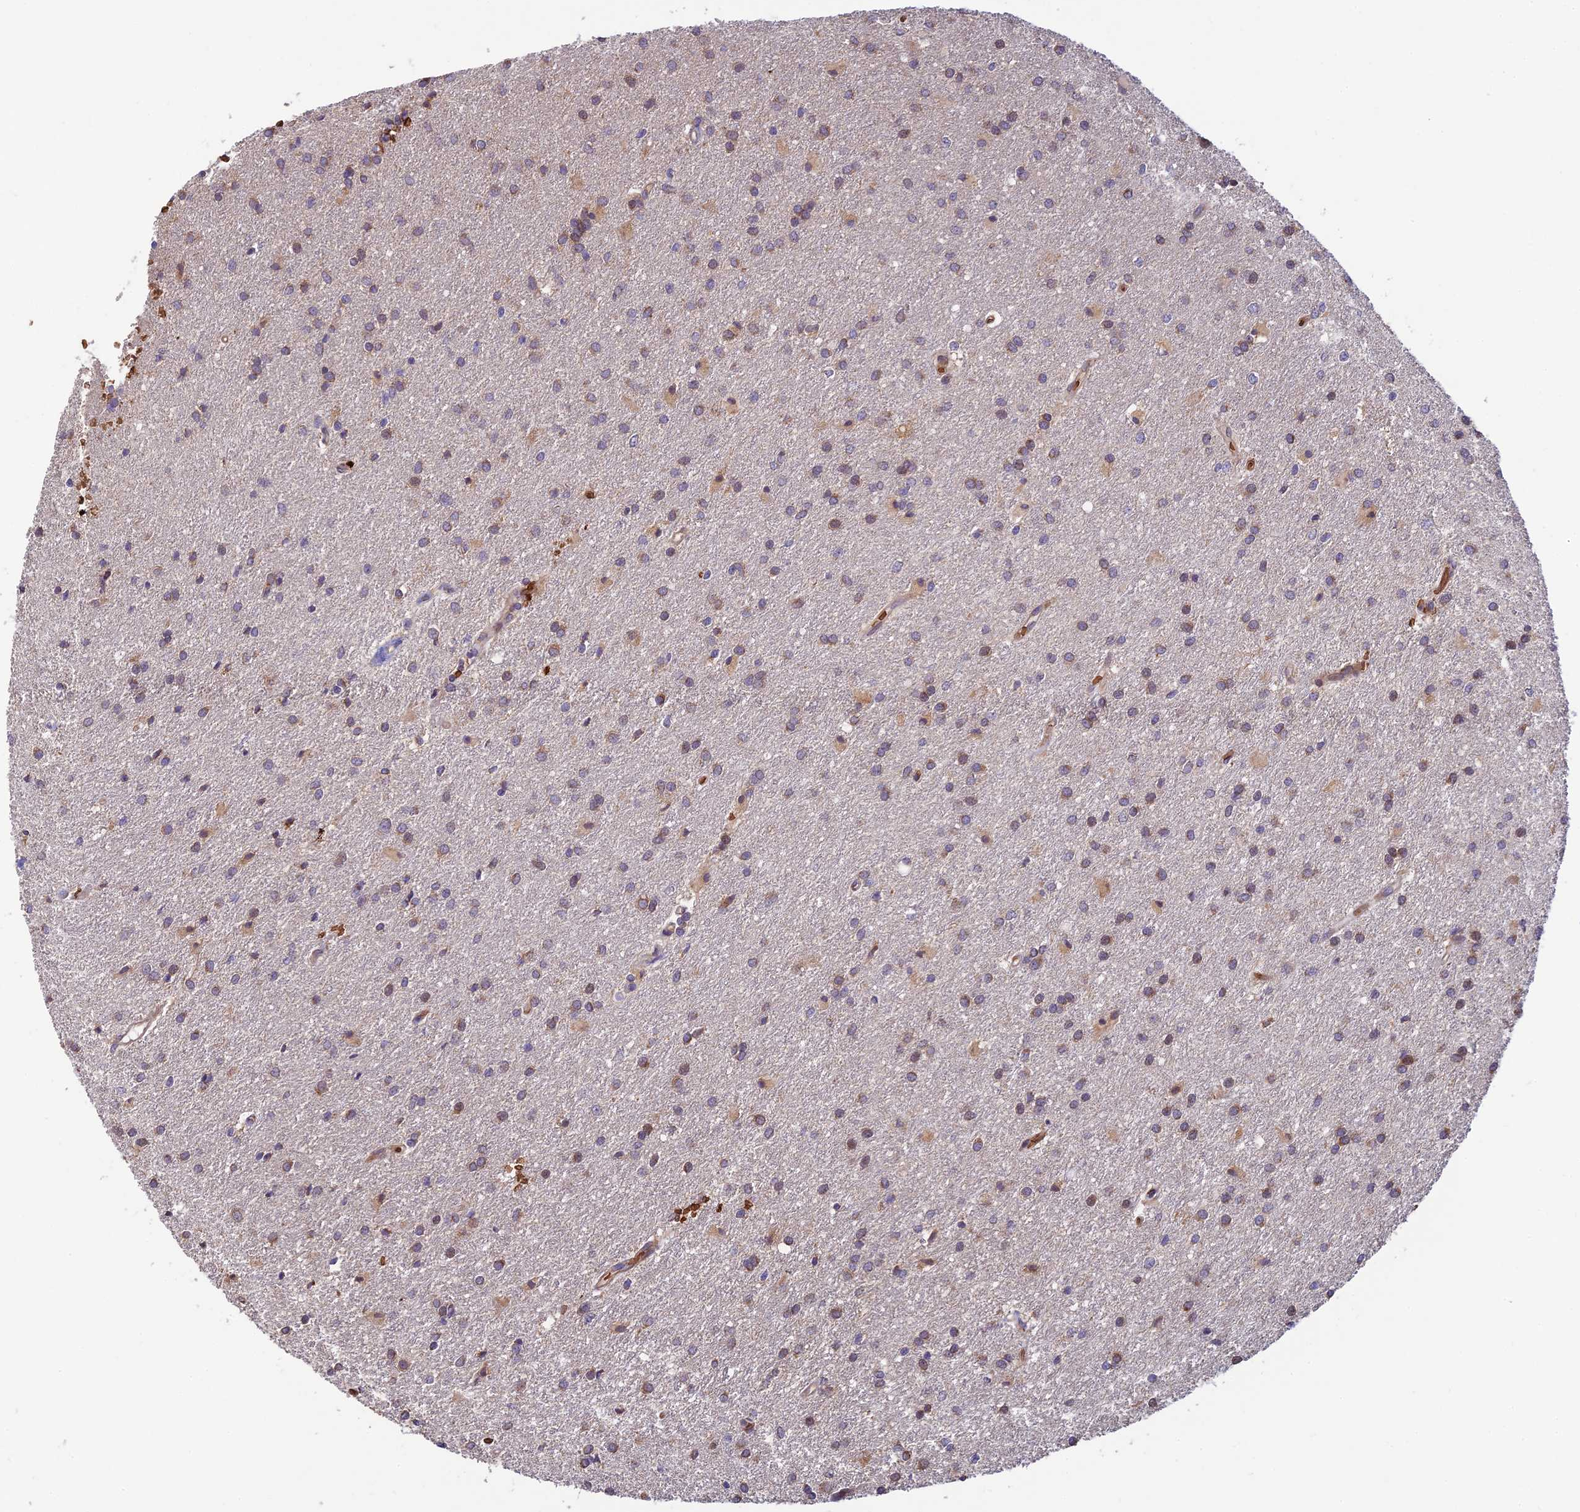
{"staining": {"intensity": "weak", "quantity": "<25%", "location": "cytoplasmic/membranous"}, "tissue": "glioma", "cell_type": "Tumor cells", "image_type": "cancer", "snomed": [{"axis": "morphology", "description": "Glioma, malignant, High grade"}, {"axis": "topography", "description": "Brain"}], "caption": "High magnification brightfield microscopy of glioma stained with DAB (3,3'-diaminobenzidine) (brown) and counterstained with hematoxylin (blue): tumor cells show no significant positivity. Nuclei are stained in blue.", "gene": "UFSP2", "patient": {"sex": "female", "age": 50}}